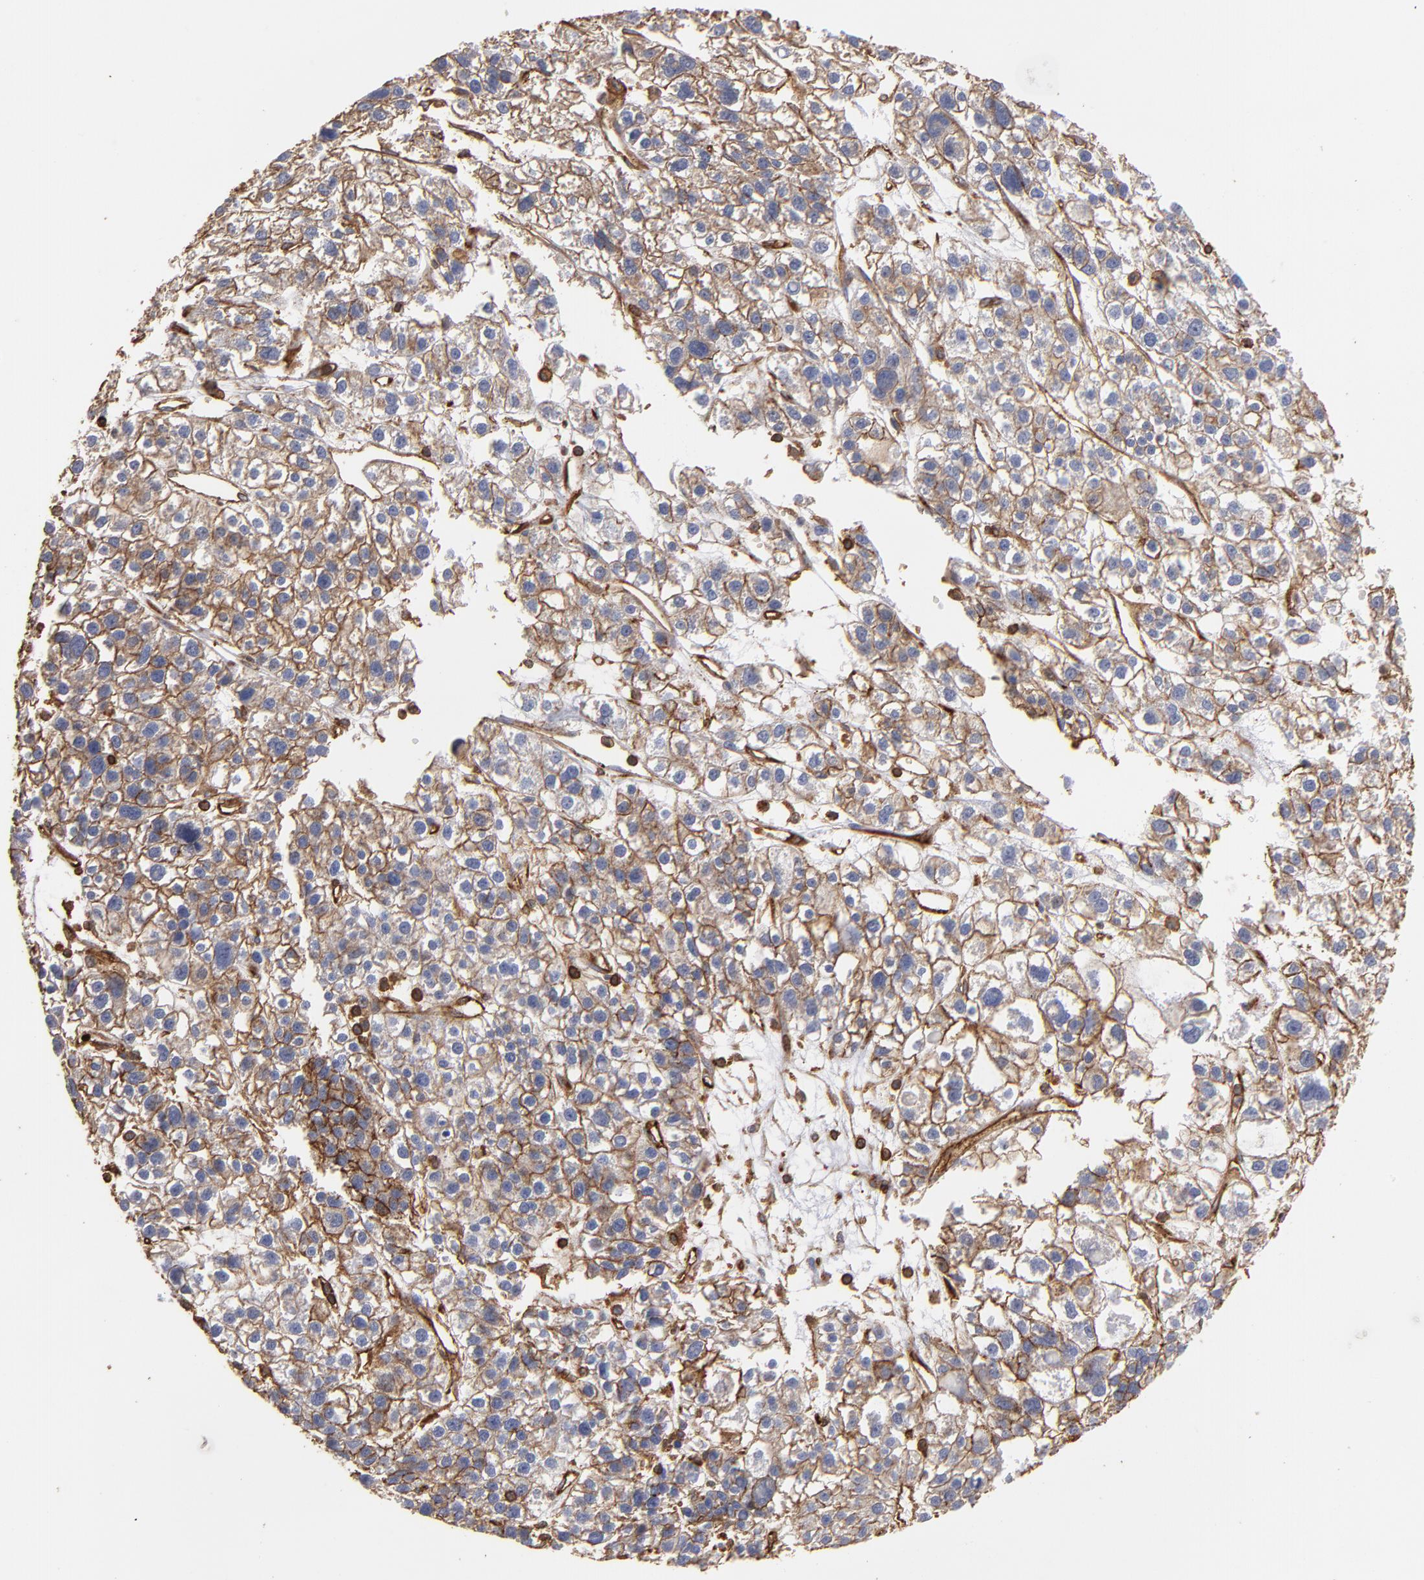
{"staining": {"intensity": "weak", "quantity": ">75%", "location": "cytoplasmic/membranous"}, "tissue": "liver cancer", "cell_type": "Tumor cells", "image_type": "cancer", "snomed": [{"axis": "morphology", "description": "Carcinoma, Hepatocellular, NOS"}, {"axis": "topography", "description": "Liver"}], "caption": "IHC micrograph of neoplastic tissue: liver cancer (hepatocellular carcinoma) stained using IHC demonstrates low levels of weak protein expression localized specifically in the cytoplasmic/membranous of tumor cells, appearing as a cytoplasmic/membranous brown color.", "gene": "ACTN4", "patient": {"sex": "female", "age": 85}}